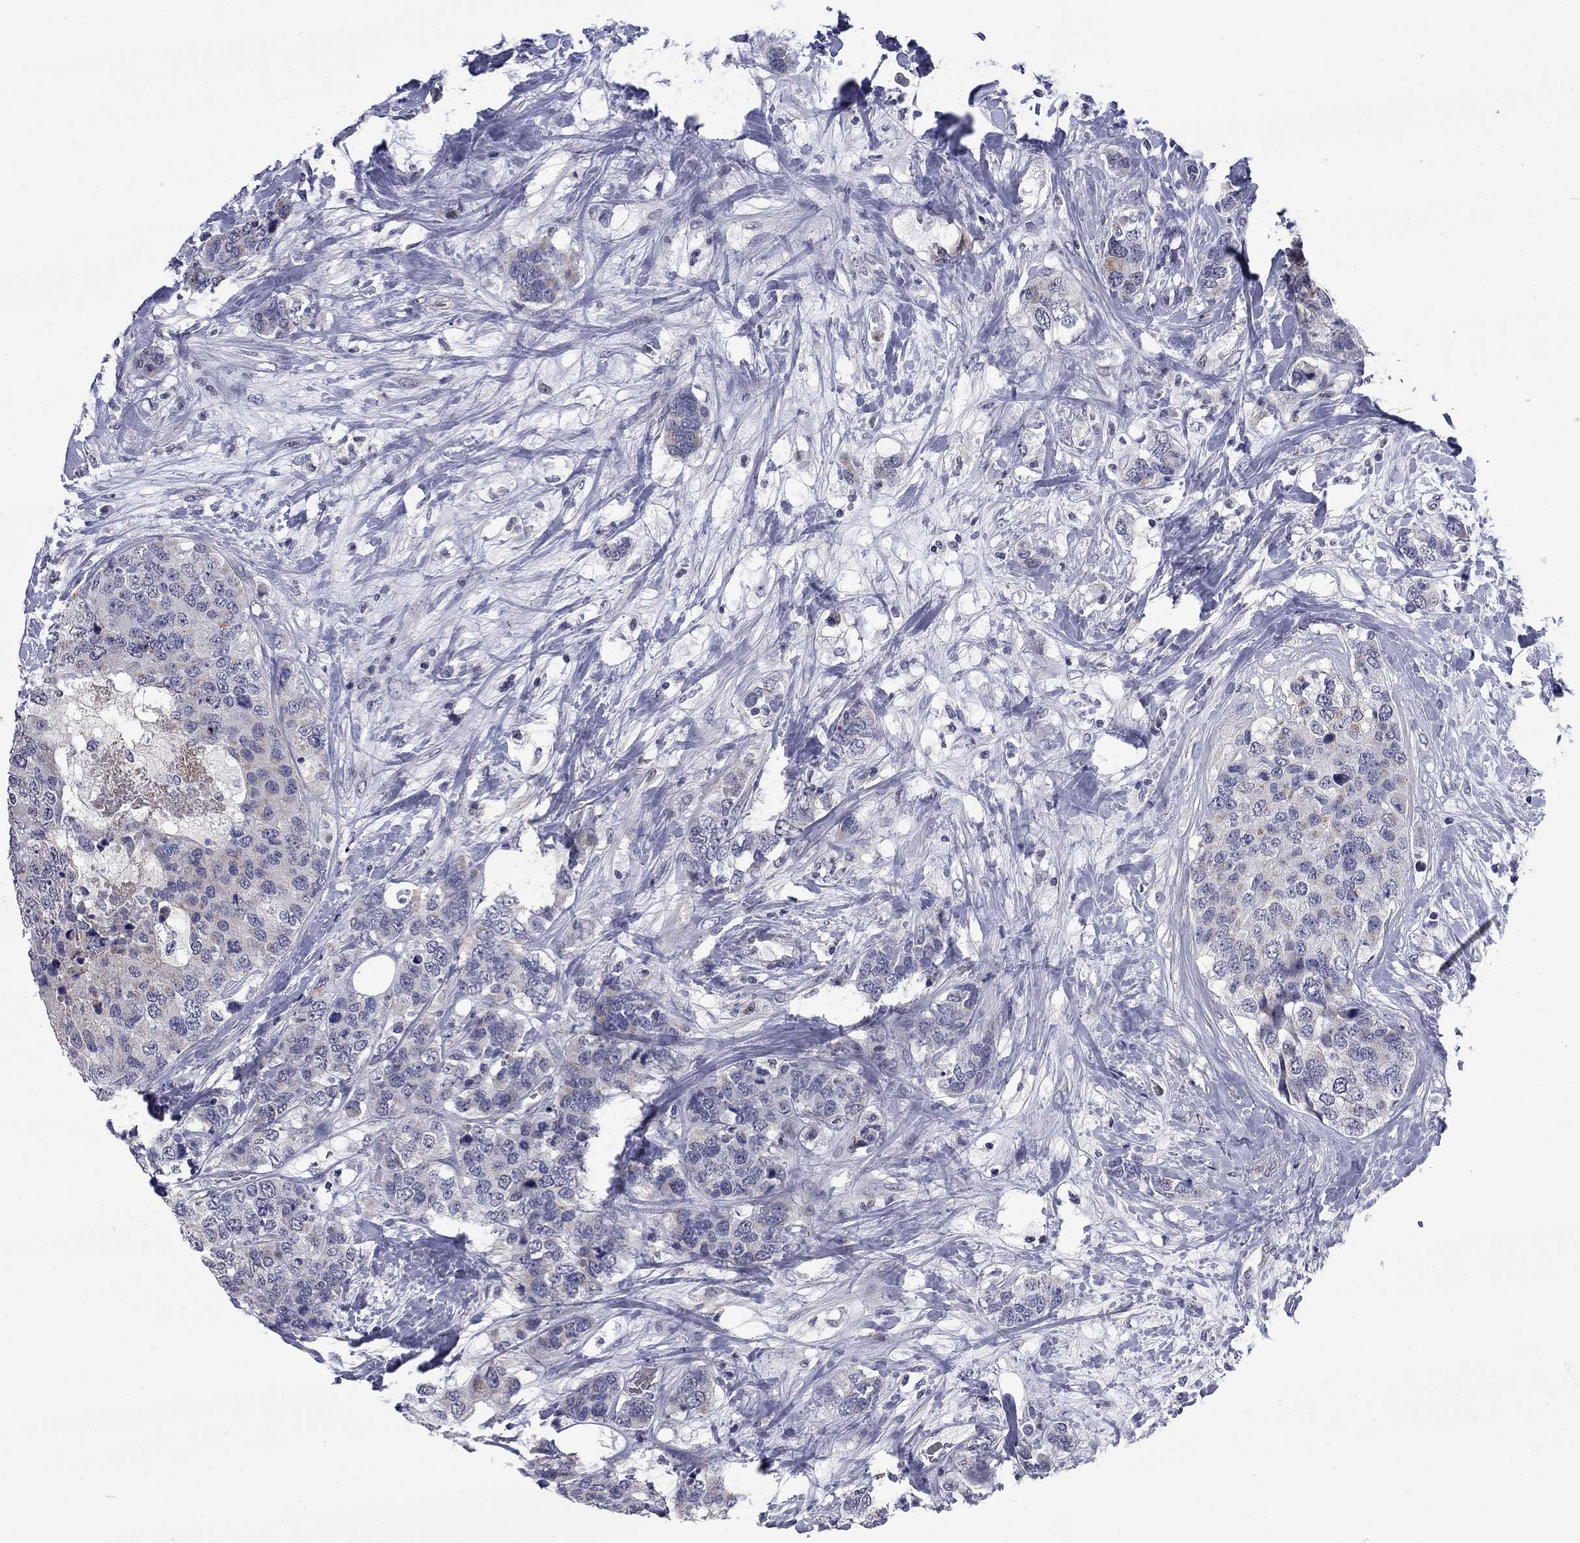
{"staining": {"intensity": "weak", "quantity": "<25%", "location": "cytoplasmic/membranous"}, "tissue": "breast cancer", "cell_type": "Tumor cells", "image_type": "cancer", "snomed": [{"axis": "morphology", "description": "Lobular carcinoma"}, {"axis": "topography", "description": "Breast"}], "caption": "Tumor cells show no significant protein staining in breast cancer.", "gene": "HTR4", "patient": {"sex": "female", "age": 59}}